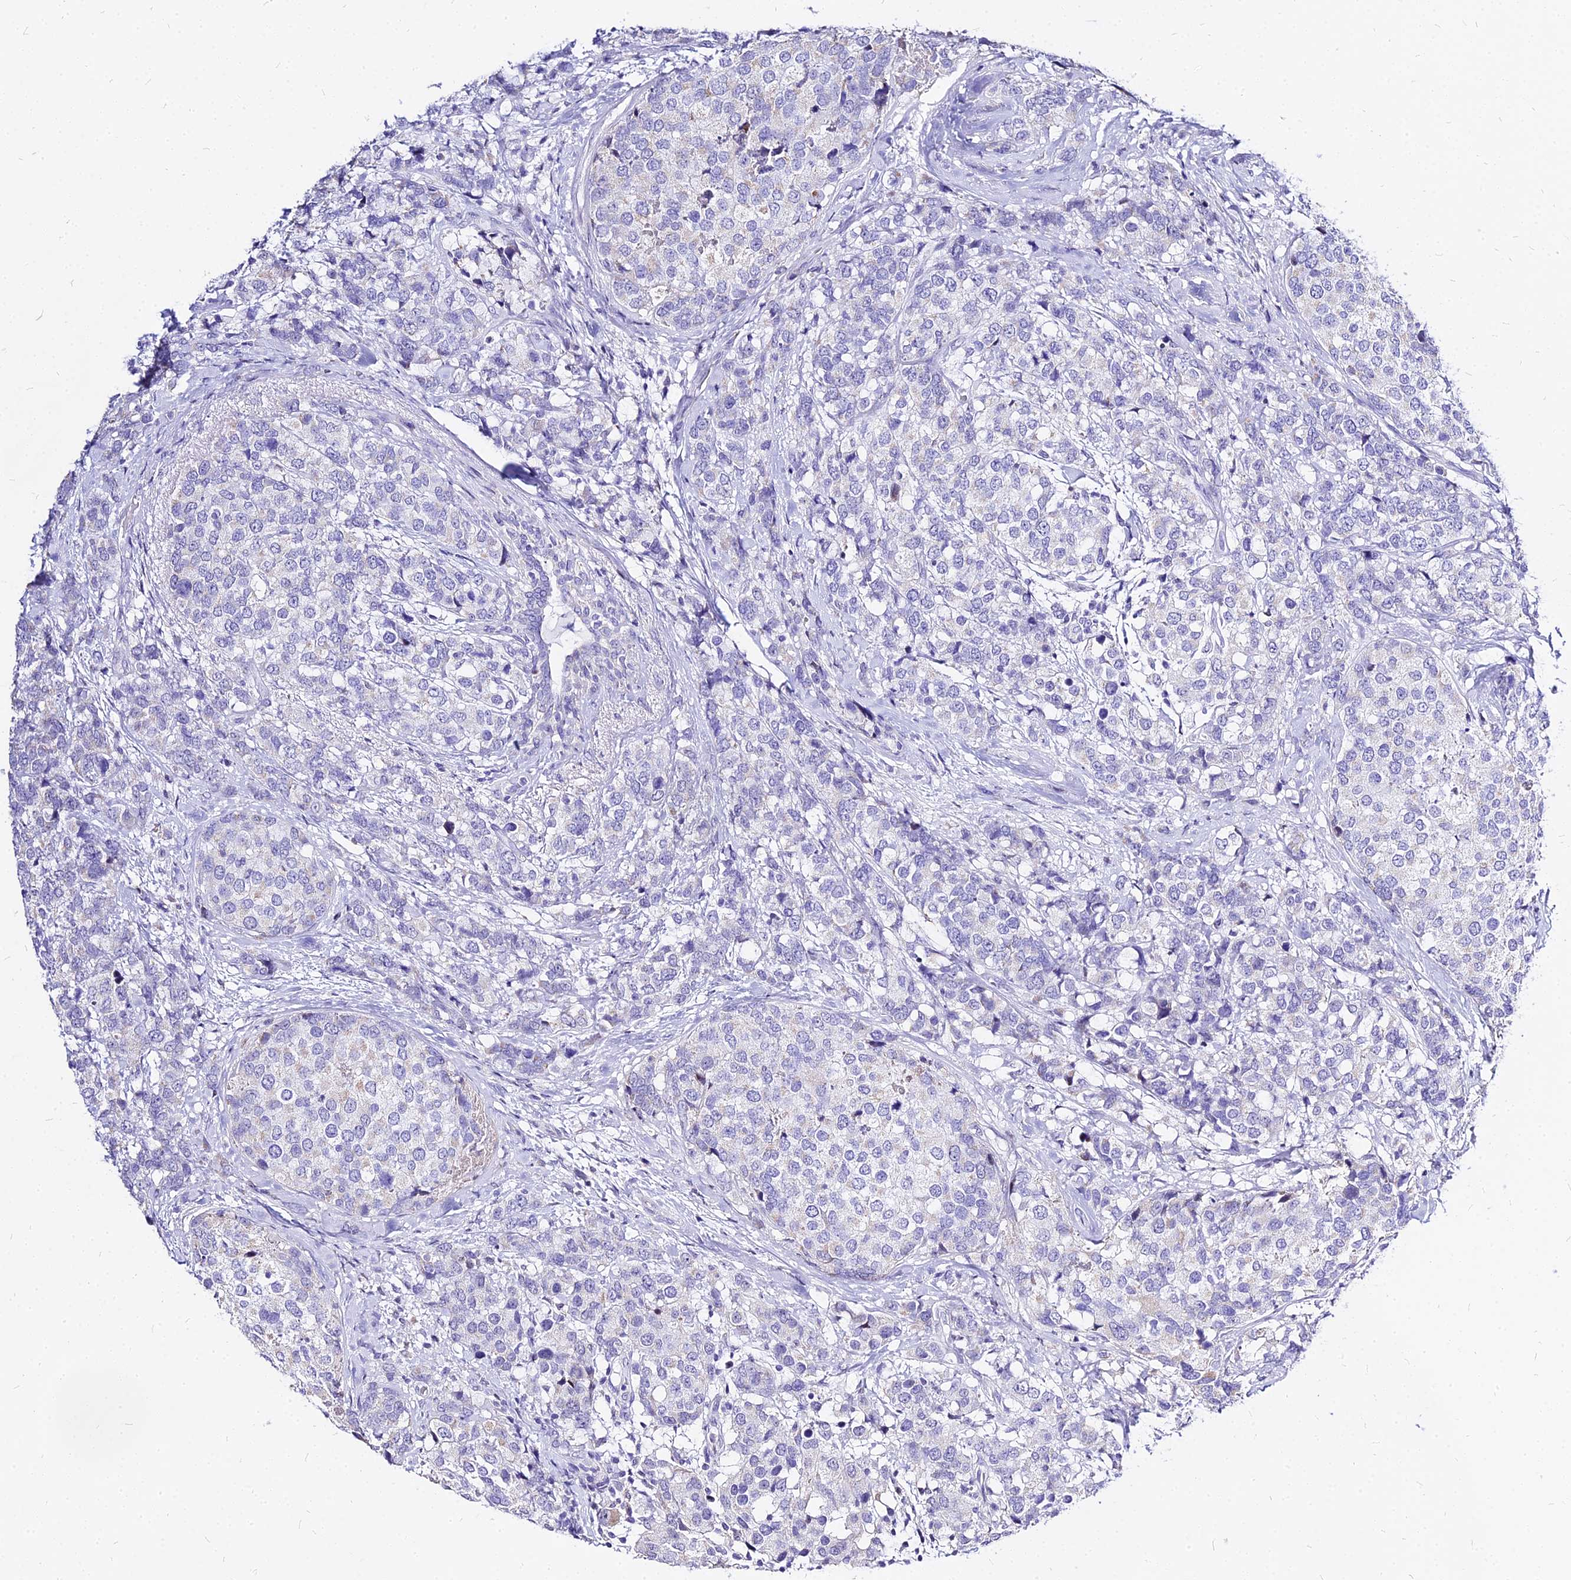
{"staining": {"intensity": "negative", "quantity": "none", "location": "none"}, "tissue": "breast cancer", "cell_type": "Tumor cells", "image_type": "cancer", "snomed": [{"axis": "morphology", "description": "Lobular carcinoma"}, {"axis": "topography", "description": "Breast"}], "caption": "High power microscopy photomicrograph of an immunohistochemistry micrograph of breast cancer, revealing no significant expression in tumor cells. (DAB immunohistochemistry (IHC) with hematoxylin counter stain).", "gene": "CARD18", "patient": {"sex": "female", "age": 59}}